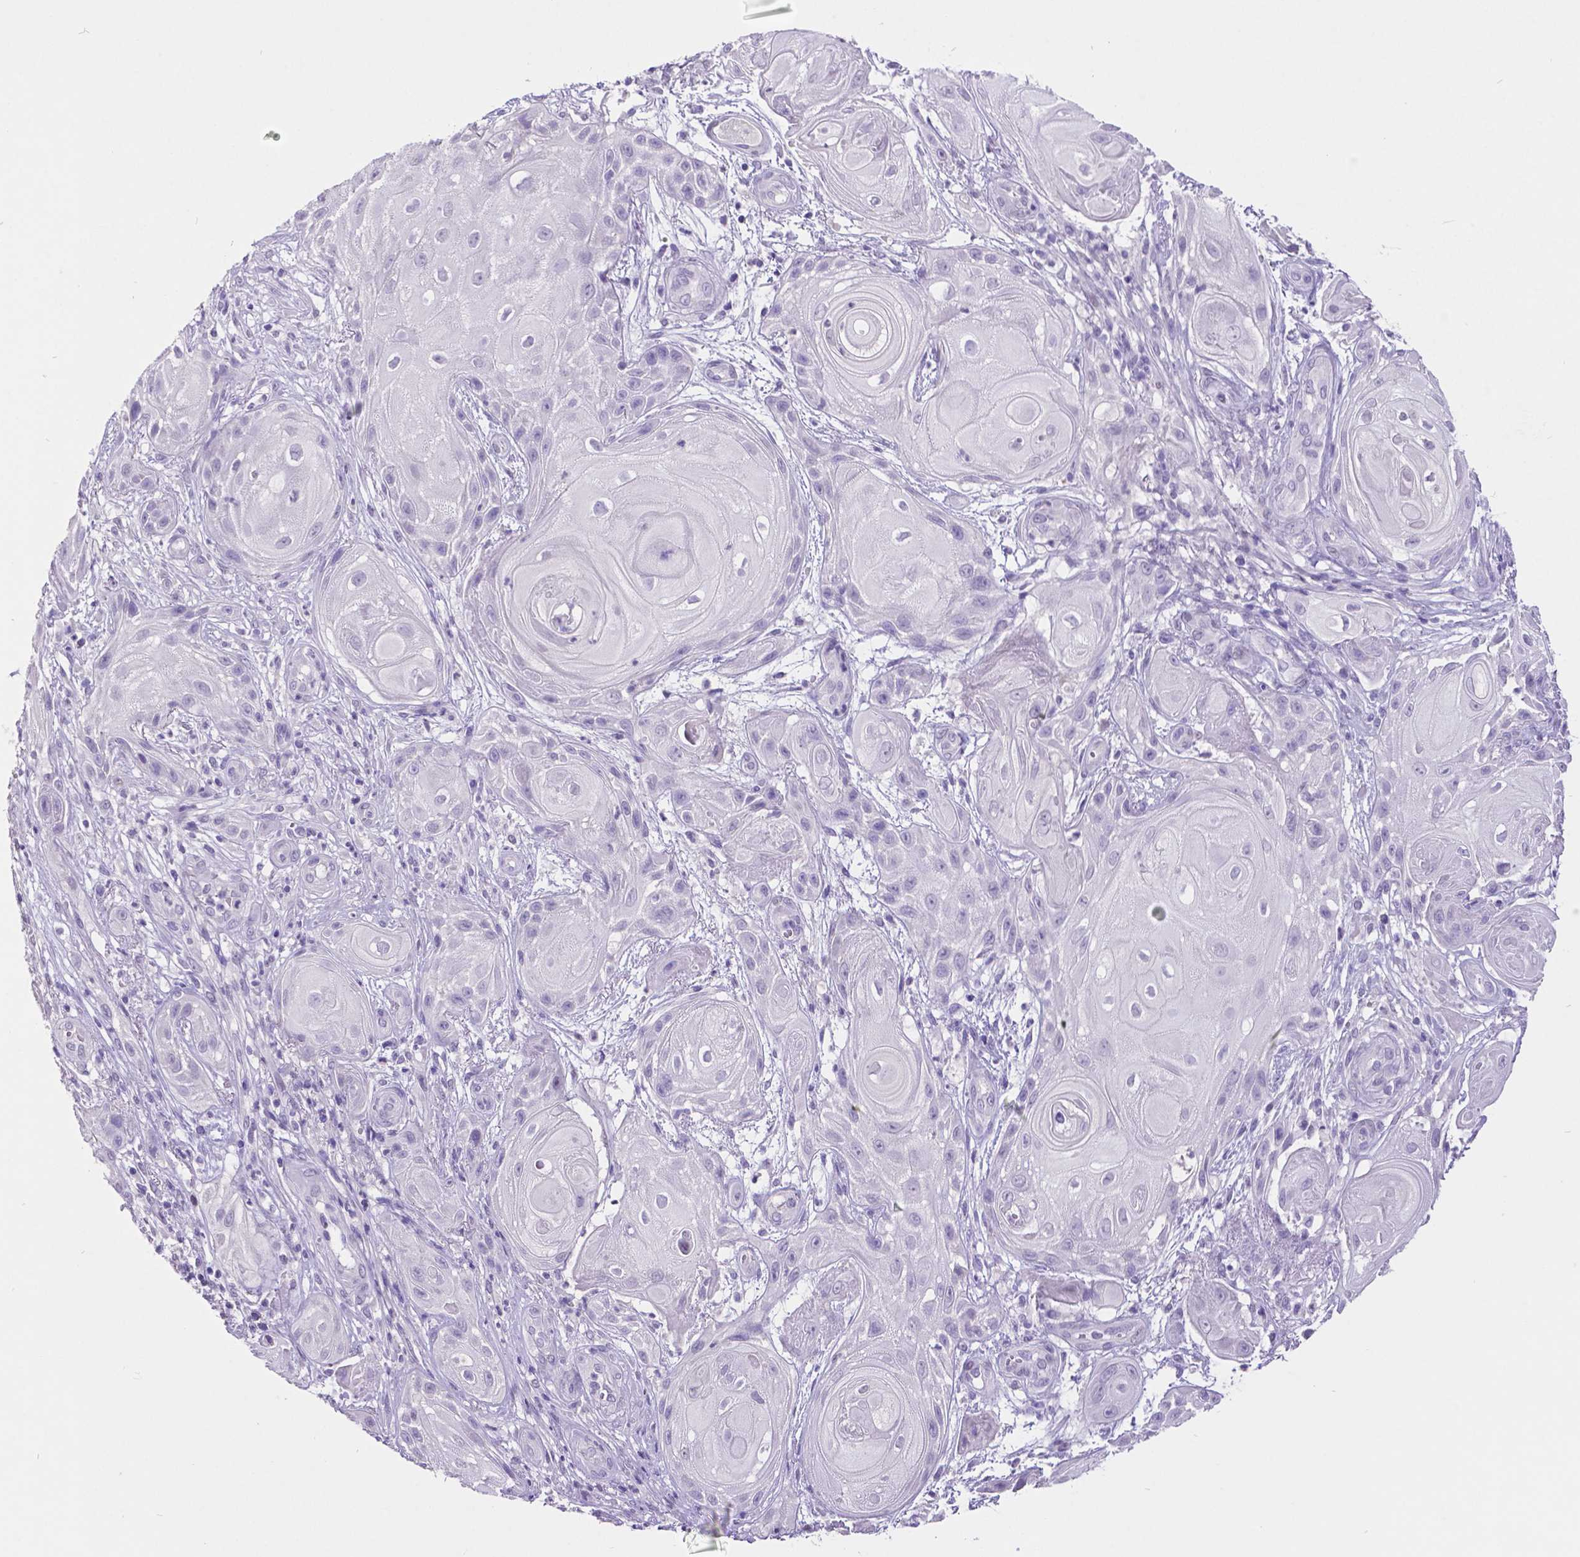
{"staining": {"intensity": "negative", "quantity": "none", "location": "none"}, "tissue": "skin cancer", "cell_type": "Tumor cells", "image_type": "cancer", "snomed": [{"axis": "morphology", "description": "Squamous cell carcinoma, NOS"}, {"axis": "topography", "description": "Skin"}], "caption": "This is a photomicrograph of immunohistochemistry staining of skin cancer, which shows no positivity in tumor cells.", "gene": "SATB2", "patient": {"sex": "male", "age": 62}}